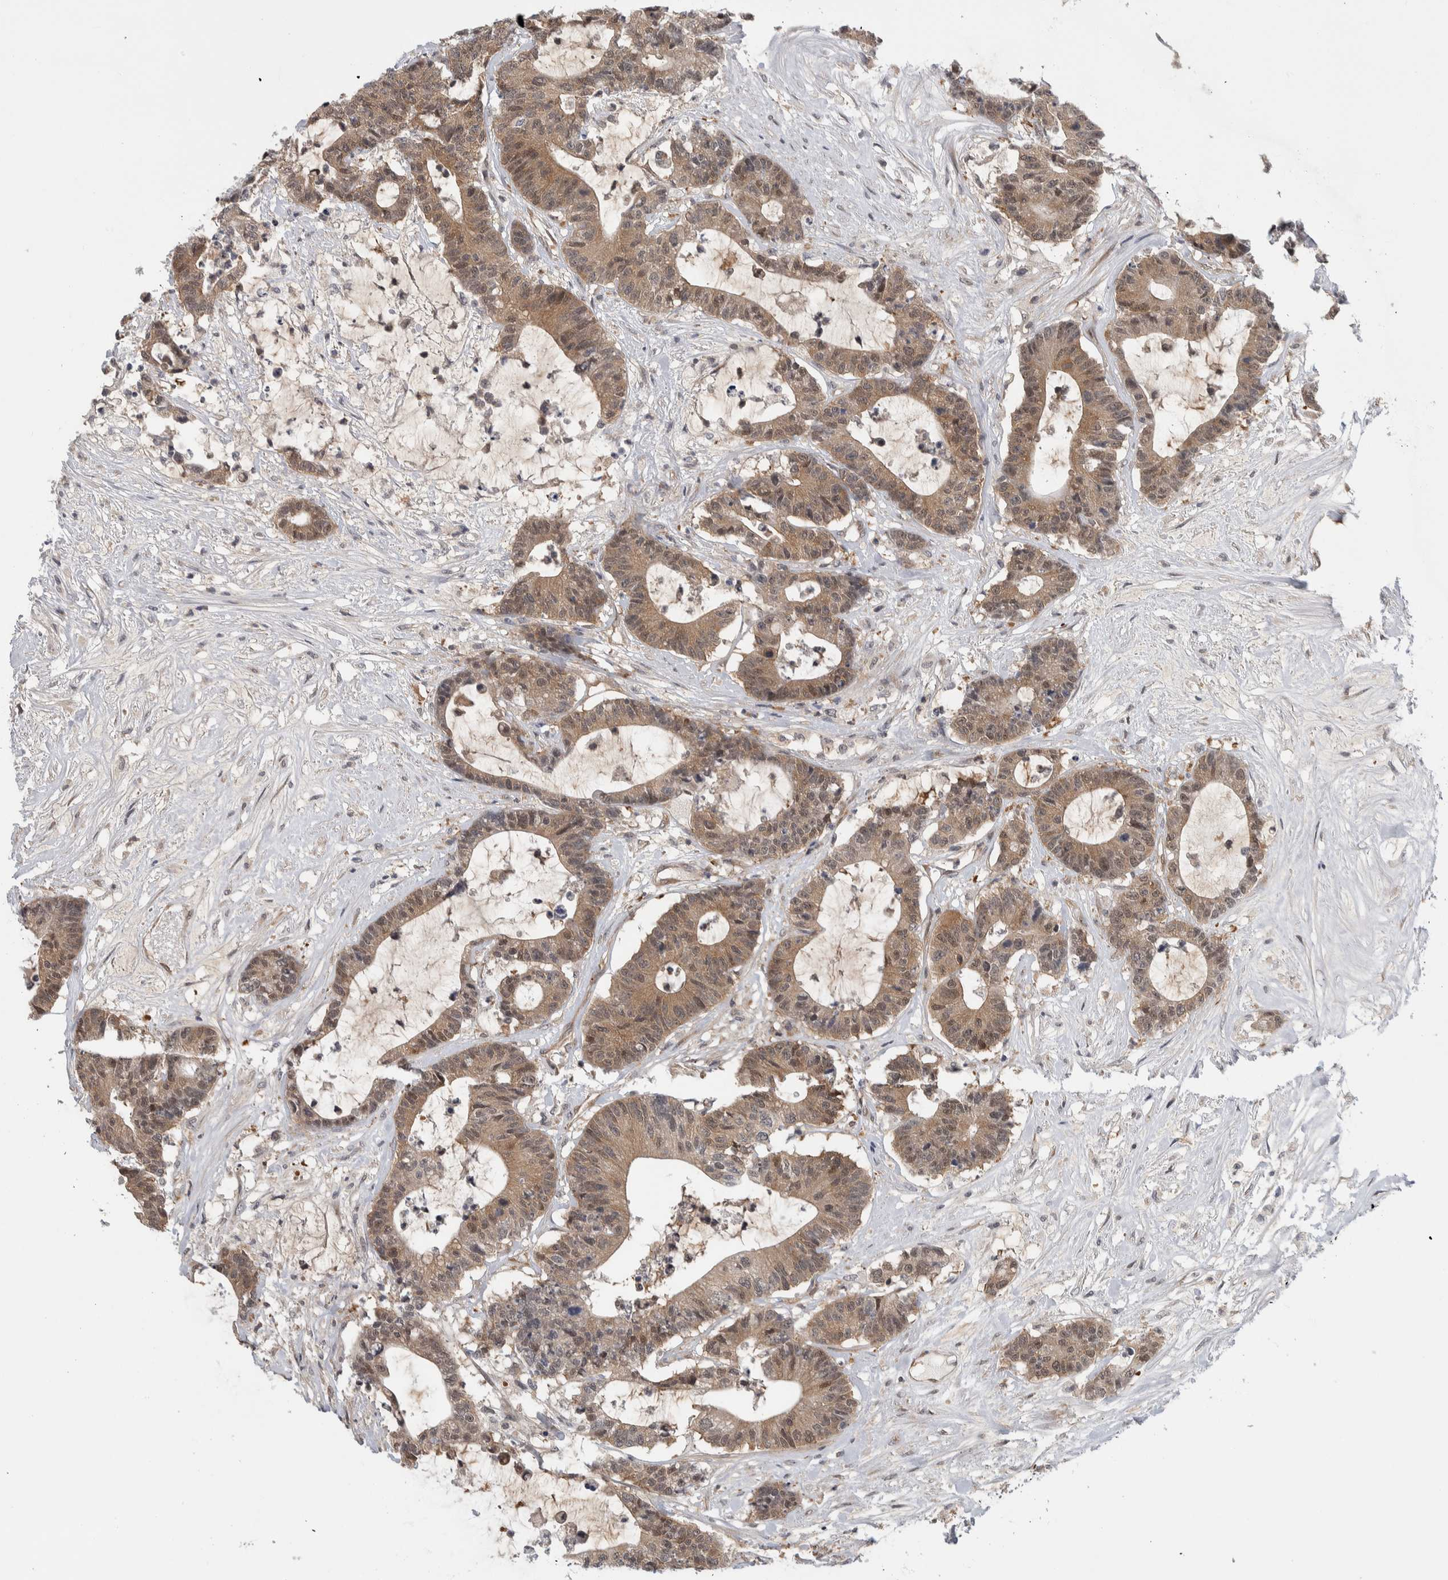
{"staining": {"intensity": "moderate", "quantity": ">75%", "location": "cytoplasmic/membranous"}, "tissue": "colorectal cancer", "cell_type": "Tumor cells", "image_type": "cancer", "snomed": [{"axis": "morphology", "description": "Adenocarcinoma, NOS"}, {"axis": "topography", "description": "Colon"}], "caption": "Immunohistochemical staining of human colorectal cancer (adenocarcinoma) displays medium levels of moderate cytoplasmic/membranous positivity in about >75% of tumor cells.", "gene": "CCDC43", "patient": {"sex": "female", "age": 84}}